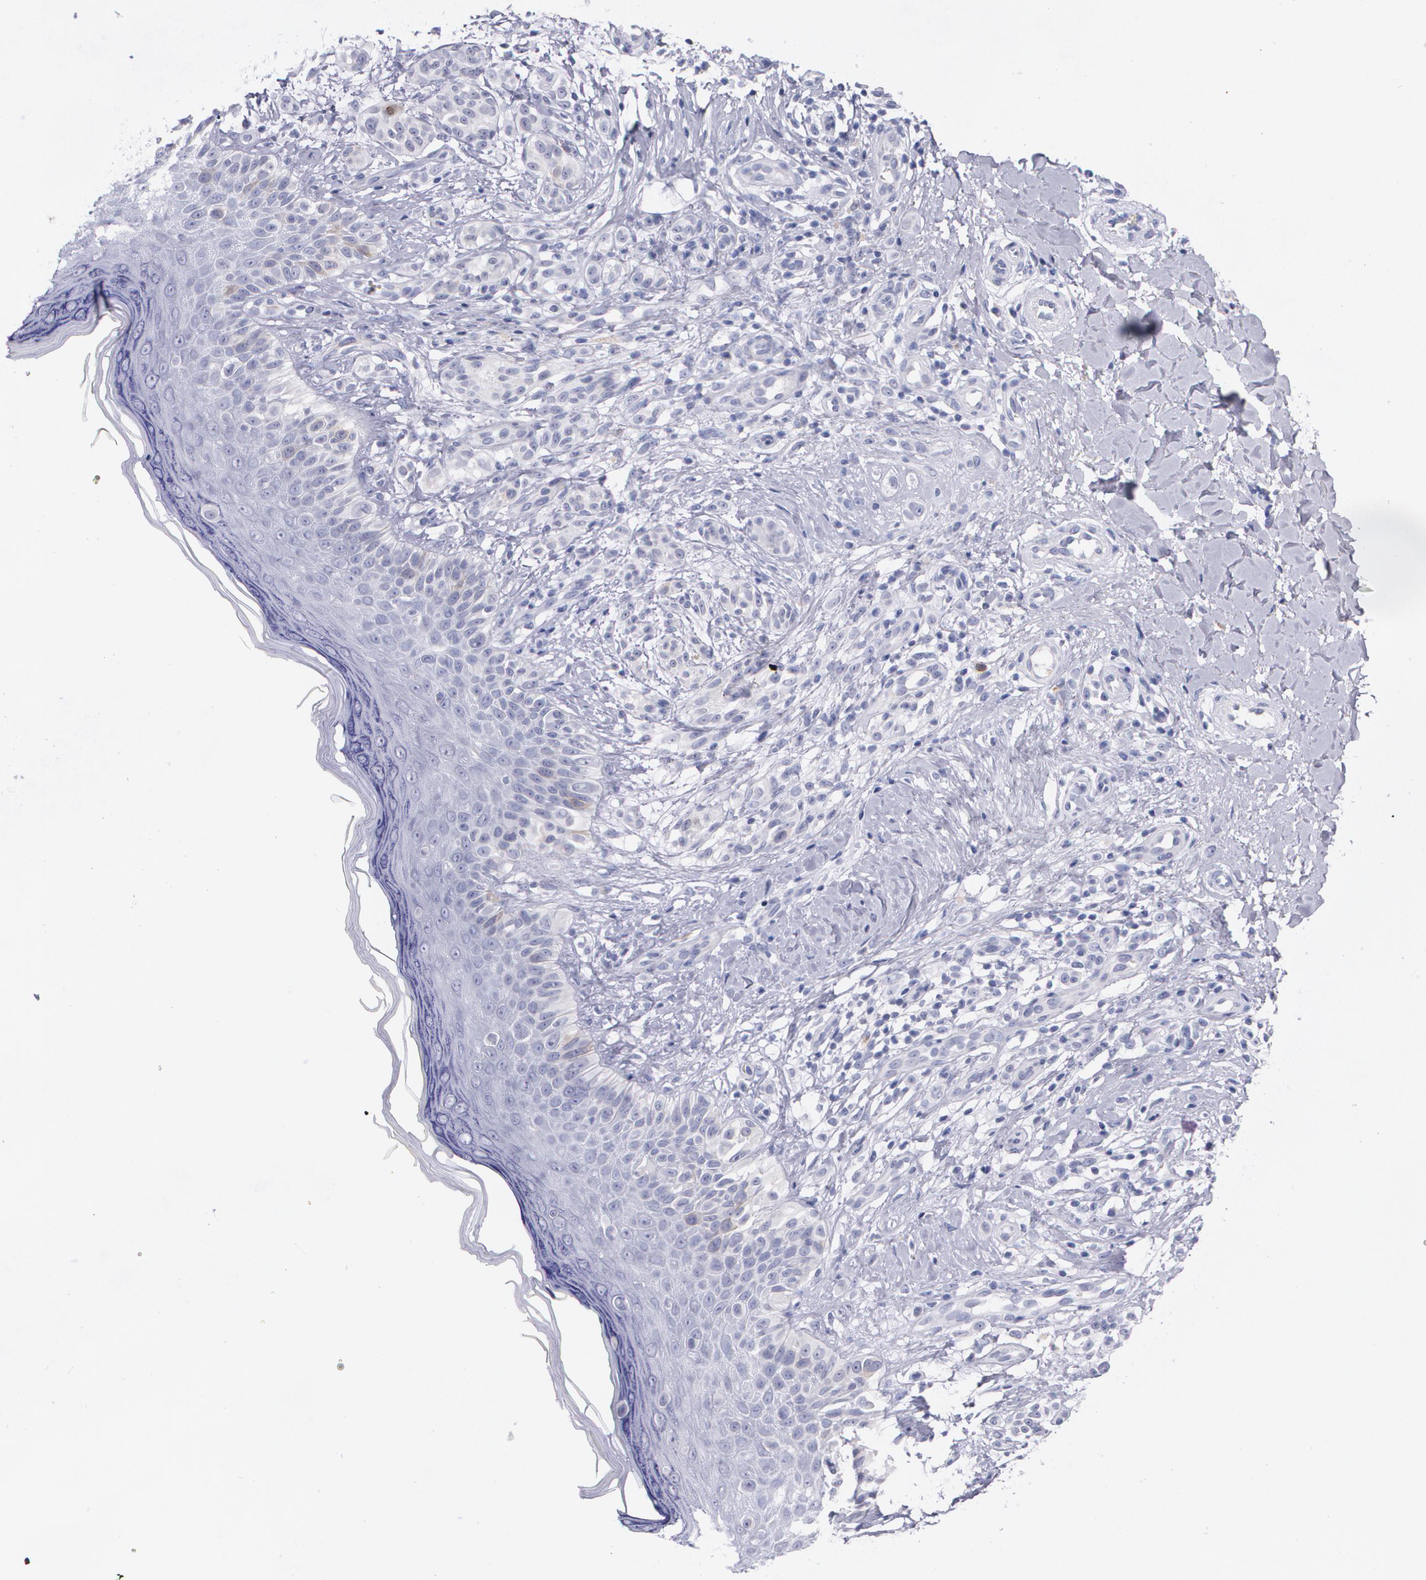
{"staining": {"intensity": "weak", "quantity": "<25%", "location": "cytoplasmic/membranous"}, "tissue": "melanoma", "cell_type": "Tumor cells", "image_type": "cancer", "snomed": [{"axis": "morphology", "description": "Malignant melanoma, NOS"}, {"axis": "topography", "description": "Skin"}], "caption": "Immunohistochemistry (IHC) image of human melanoma stained for a protein (brown), which displays no expression in tumor cells.", "gene": "HMMR", "patient": {"sex": "male", "age": 57}}